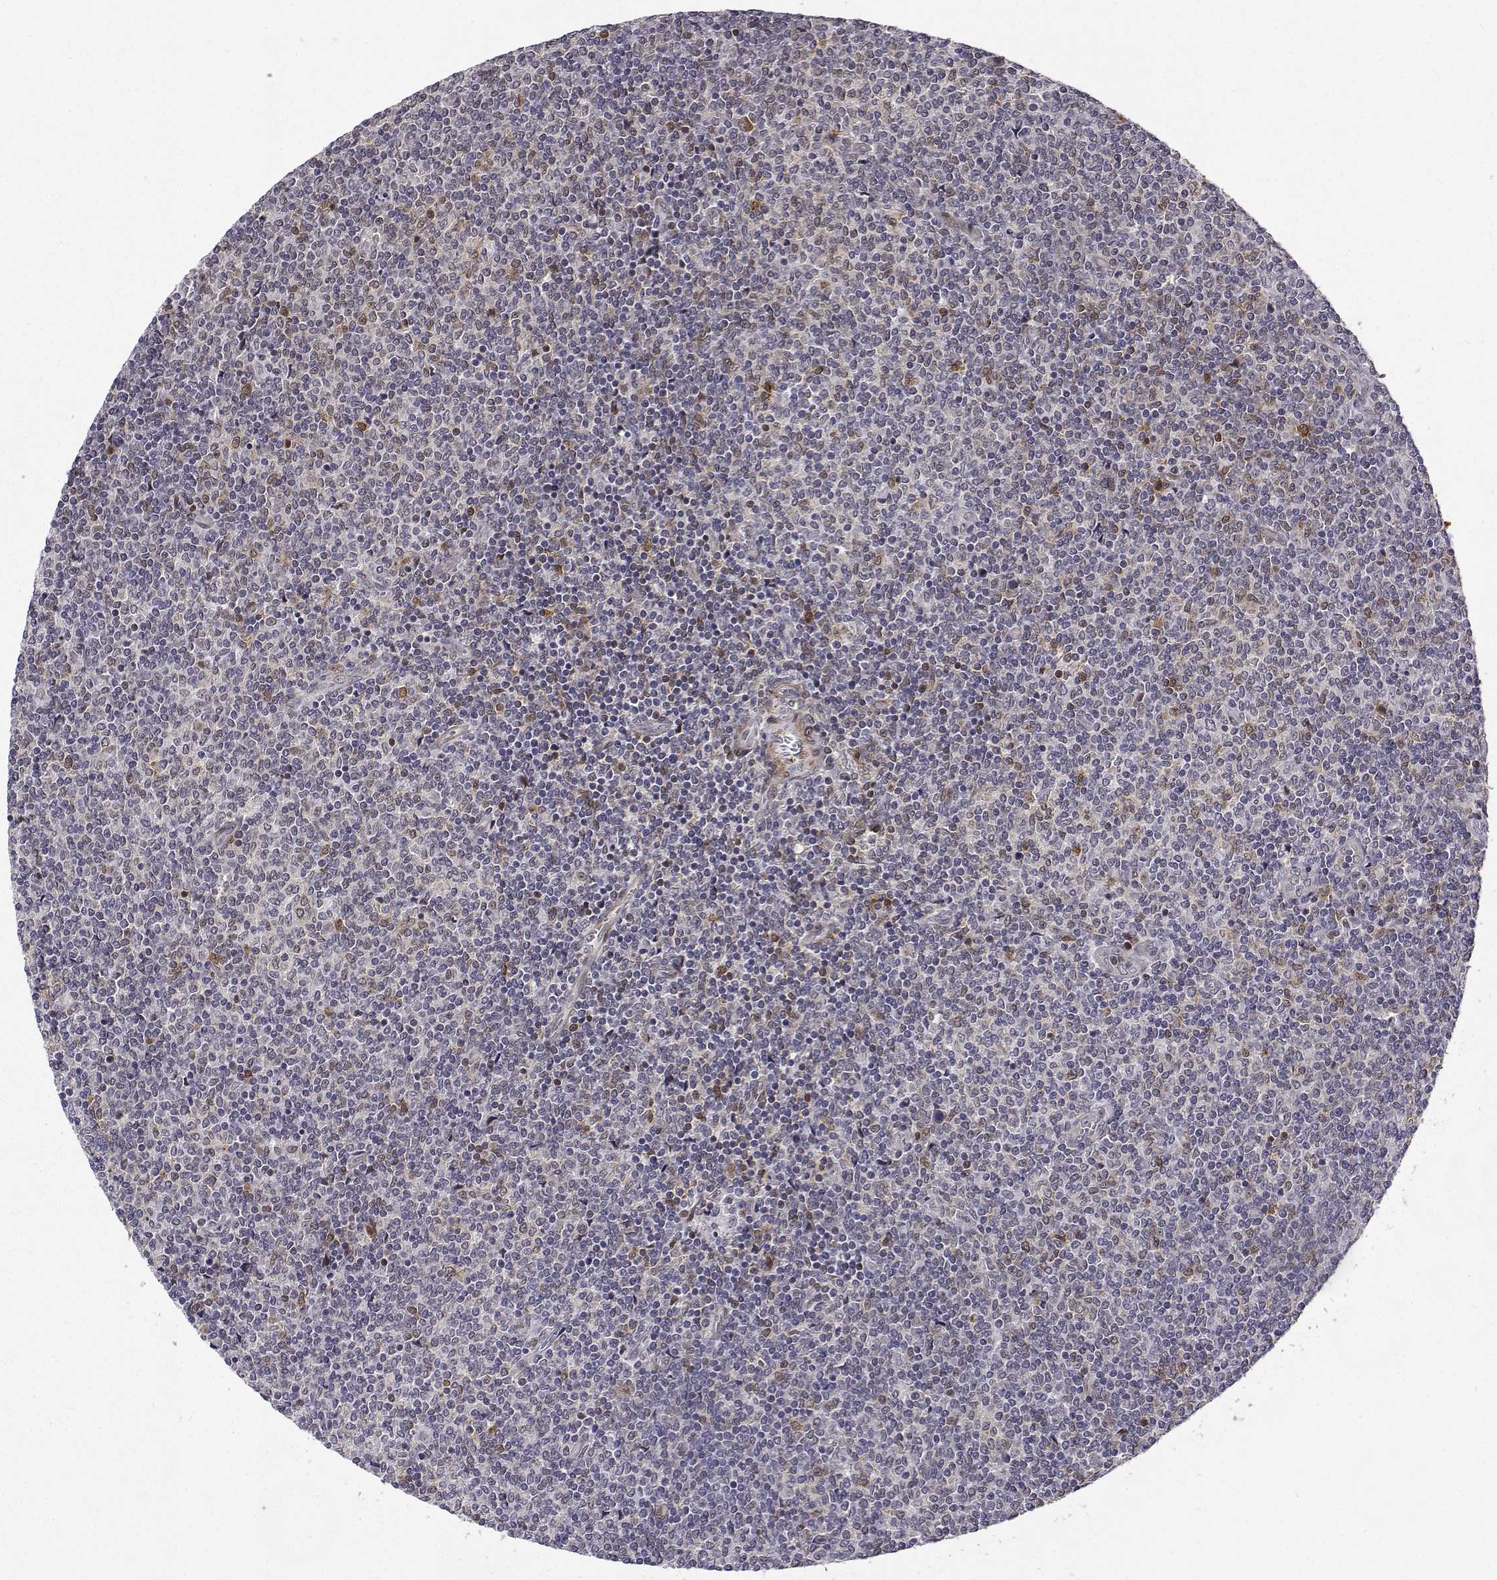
{"staining": {"intensity": "weak", "quantity": "<25%", "location": "nuclear"}, "tissue": "lymphoma", "cell_type": "Tumor cells", "image_type": "cancer", "snomed": [{"axis": "morphology", "description": "Malignant lymphoma, non-Hodgkin's type, Low grade"}, {"axis": "topography", "description": "Lymph node"}], "caption": "Human malignant lymphoma, non-Hodgkin's type (low-grade) stained for a protein using IHC demonstrates no staining in tumor cells.", "gene": "PHGDH", "patient": {"sex": "male", "age": 52}}